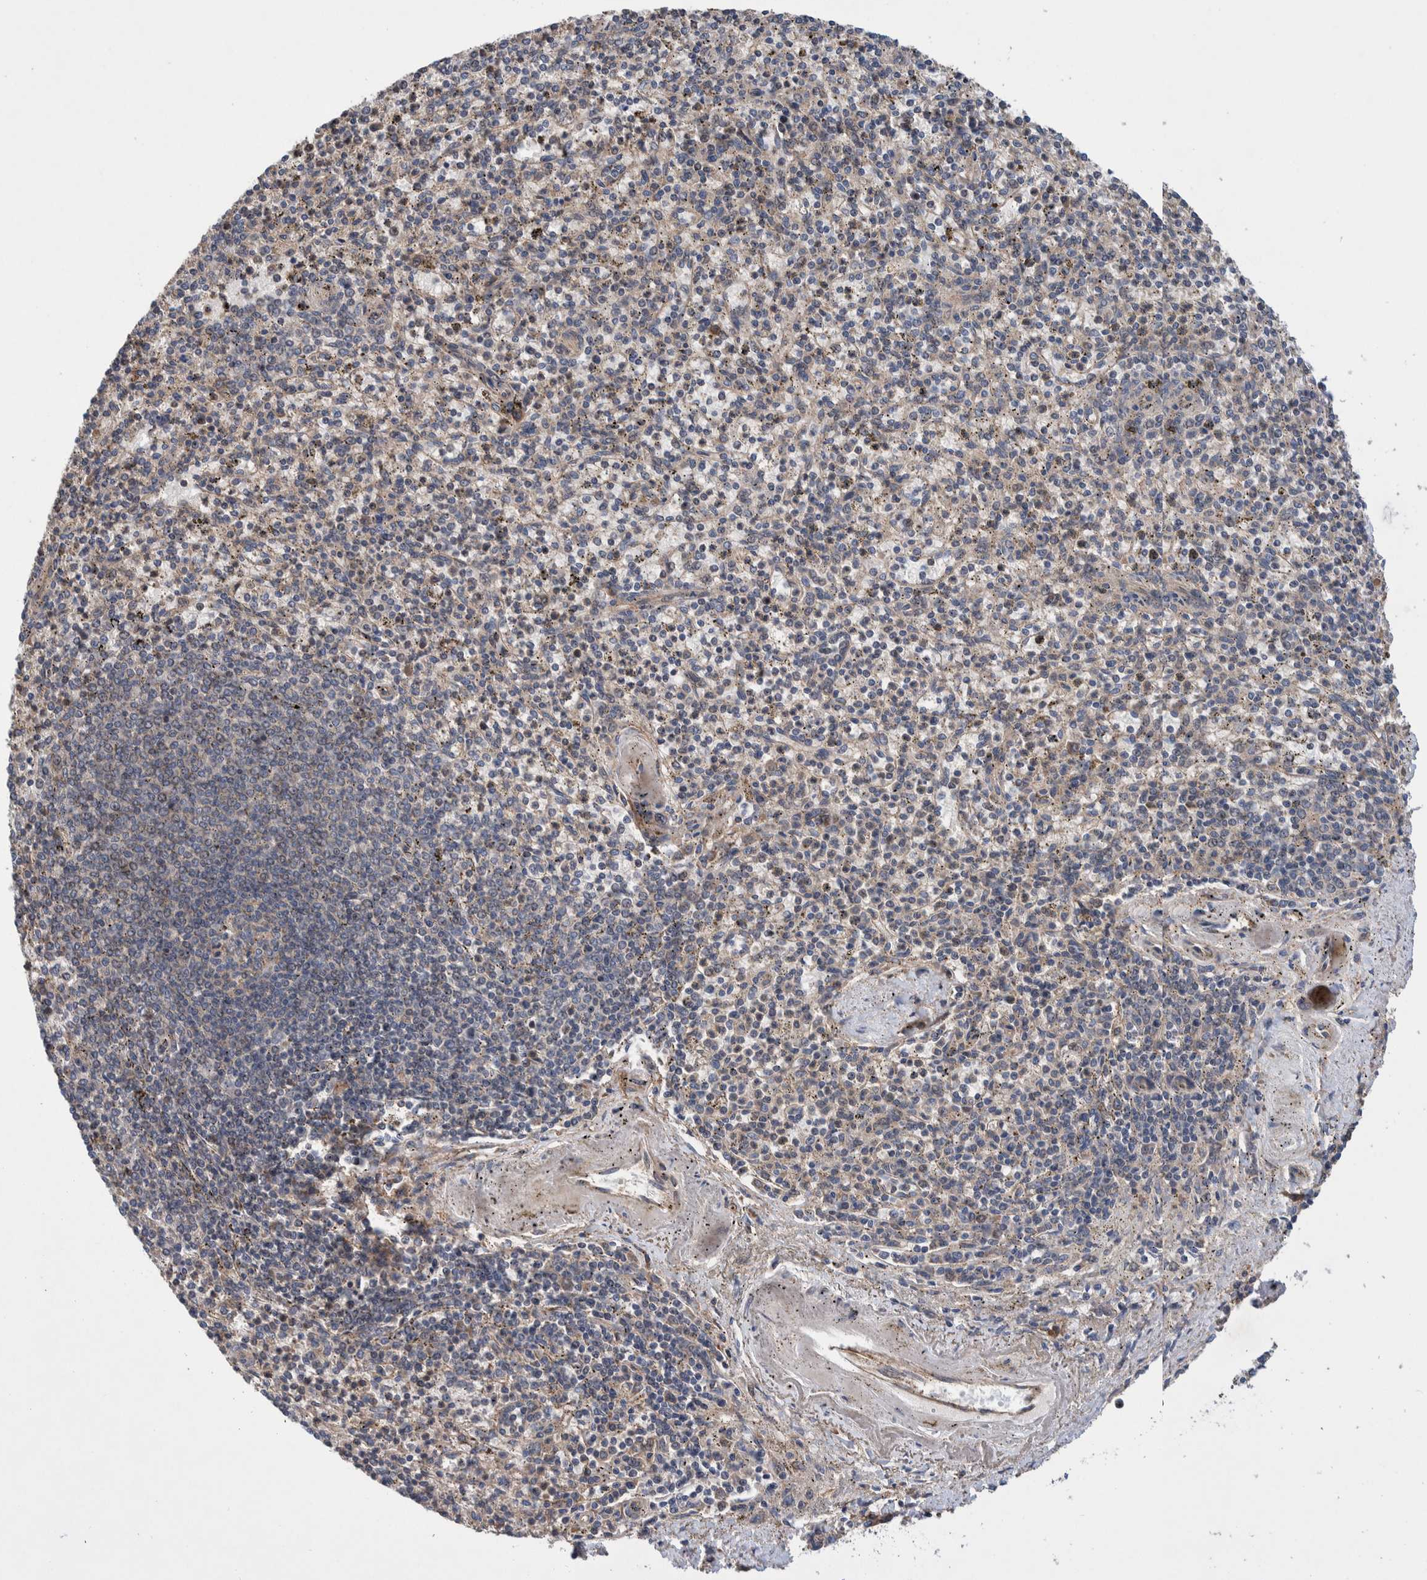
{"staining": {"intensity": "moderate", "quantity": "25%-75%", "location": "cytoplasmic/membranous"}, "tissue": "spleen", "cell_type": "Cells in red pulp", "image_type": "normal", "snomed": [{"axis": "morphology", "description": "Normal tissue, NOS"}, {"axis": "topography", "description": "Spleen"}], "caption": "IHC of normal spleen exhibits medium levels of moderate cytoplasmic/membranous expression in about 25%-75% of cells in red pulp.", "gene": "PIK3R6", "patient": {"sex": "male", "age": 72}}